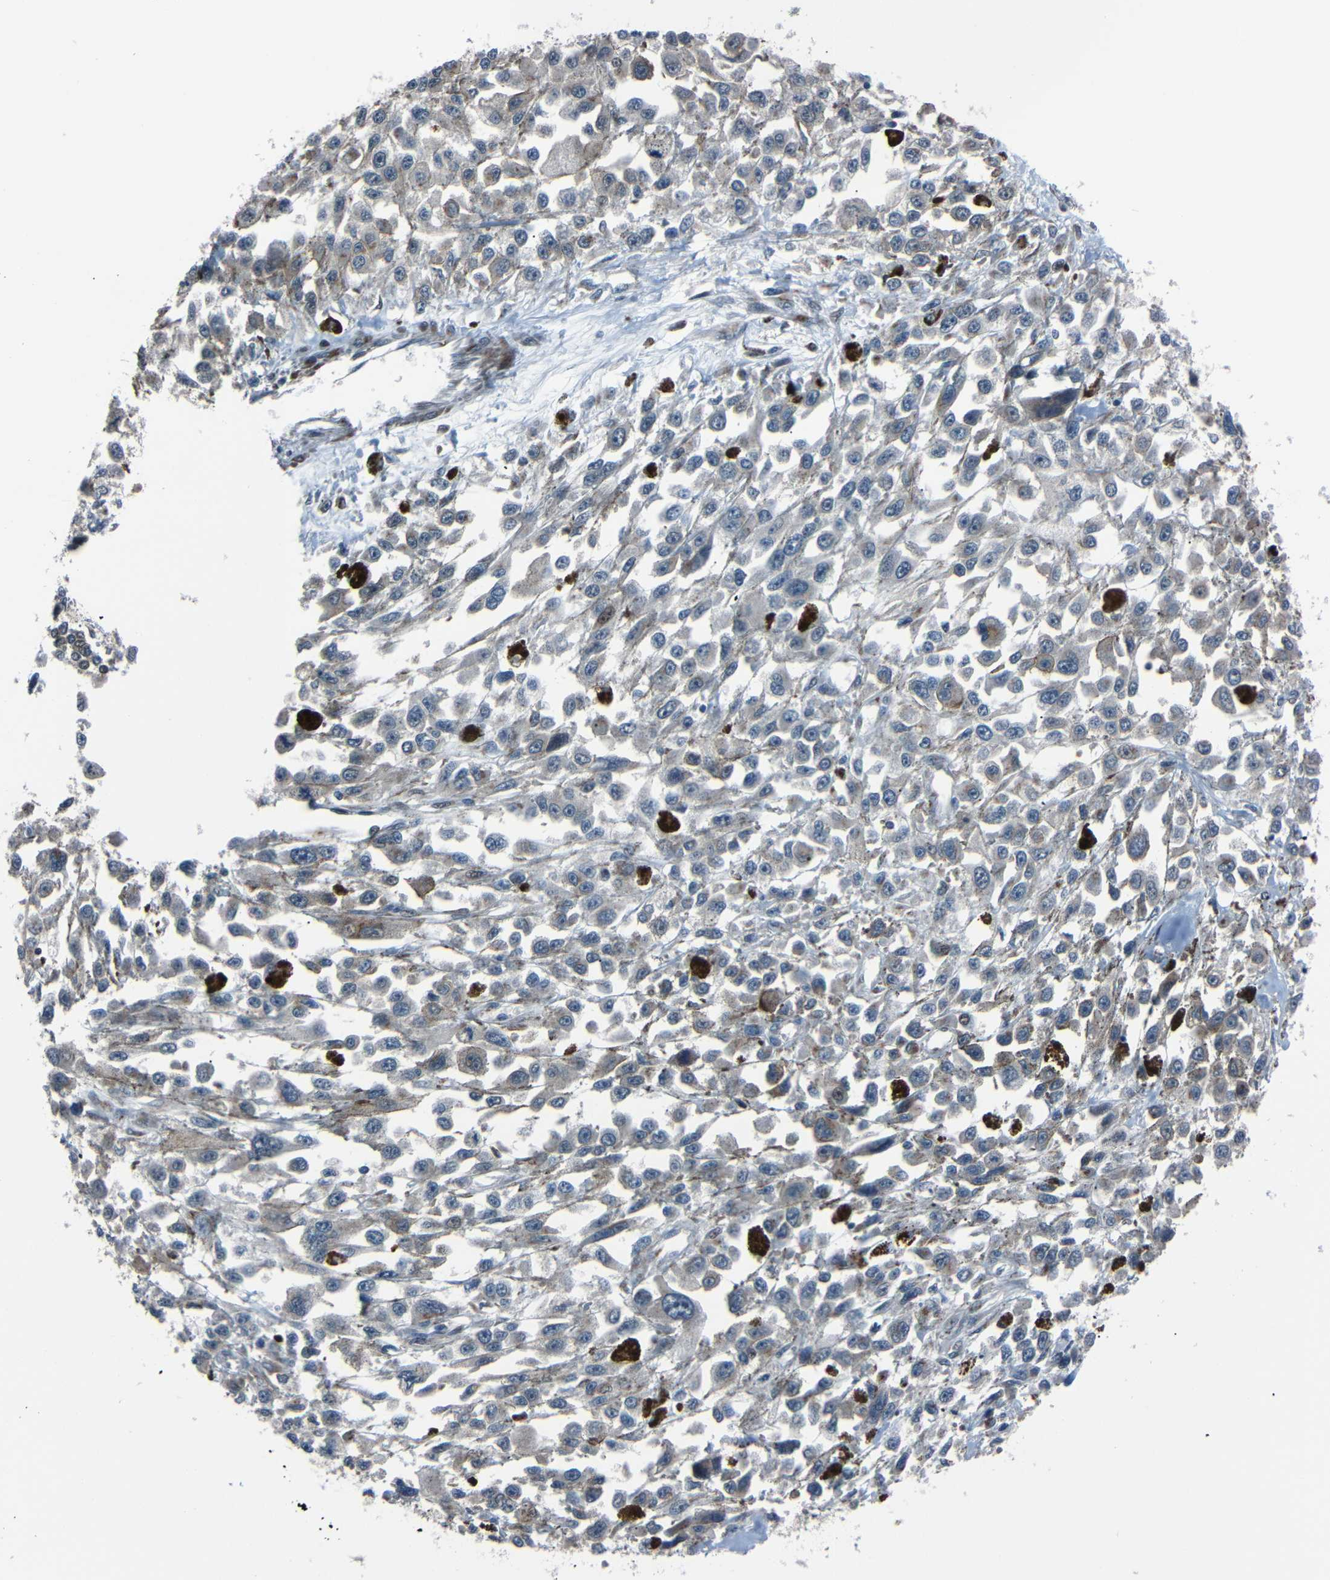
{"staining": {"intensity": "negative", "quantity": "none", "location": "none"}, "tissue": "melanoma", "cell_type": "Tumor cells", "image_type": "cancer", "snomed": [{"axis": "morphology", "description": "Malignant melanoma, Metastatic site"}, {"axis": "topography", "description": "Lymph node"}], "caption": "Human melanoma stained for a protein using immunohistochemistry (IHC) shows no positivity in tumor cells.", "gene": "AKAP9", "patient": {"sex": "male", "age": 59}}